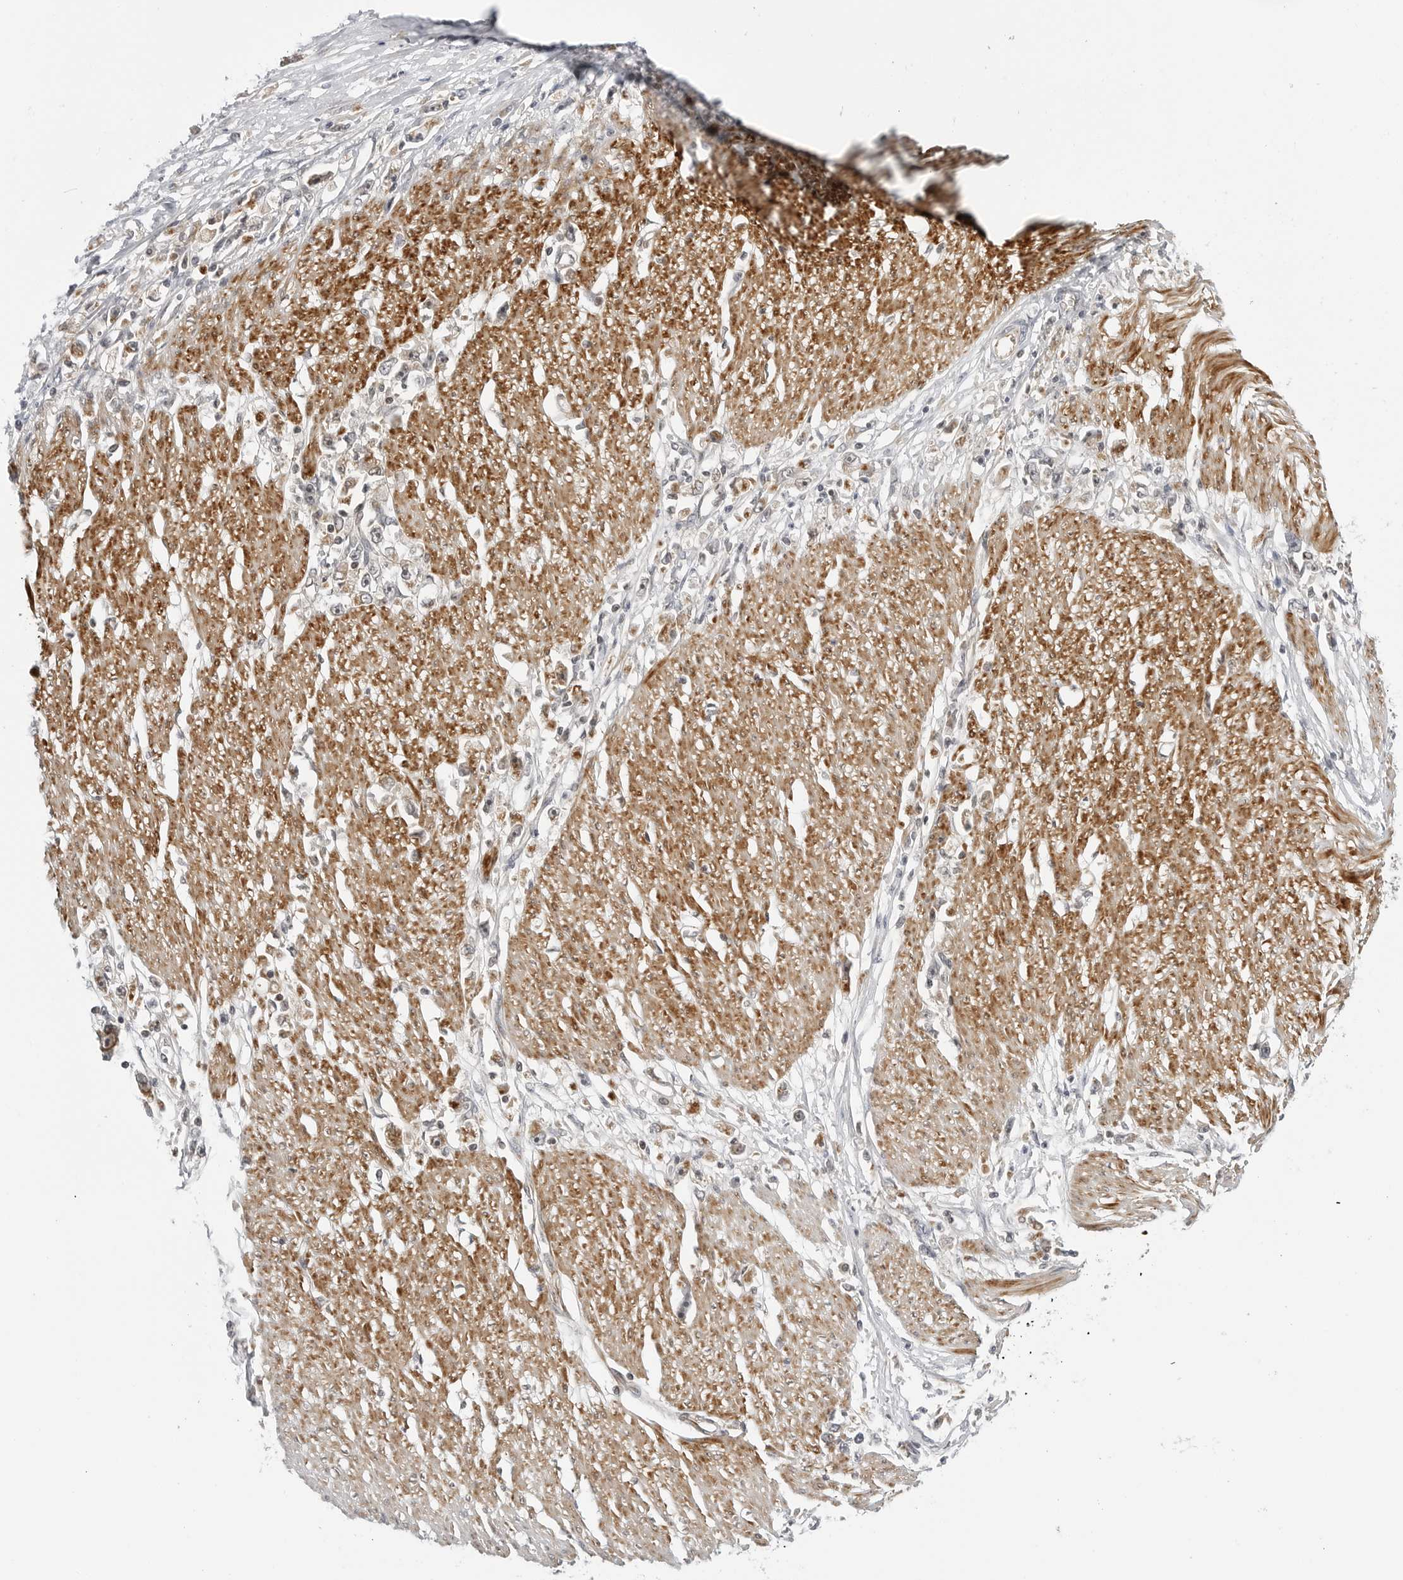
{"staining": {"intensity": "weak", "quantity": "<25%", "location": "cytoplasmic/membranous"}, "tissue": "stomach cancer", "cell_type": "Tumor cells", "image_type": "cancer", "snomed": [{"axis": "morphology", "description": "Adenocarcinoma, NOS"}, {"axis": "topography", "description": "Stomach"}], "caption": "Protein analysis of stomach adenocarcinoma displays no significant positivity in tumor cells.", "gene": "PEX2", "patient": {"sex": "female", "age": 59}}